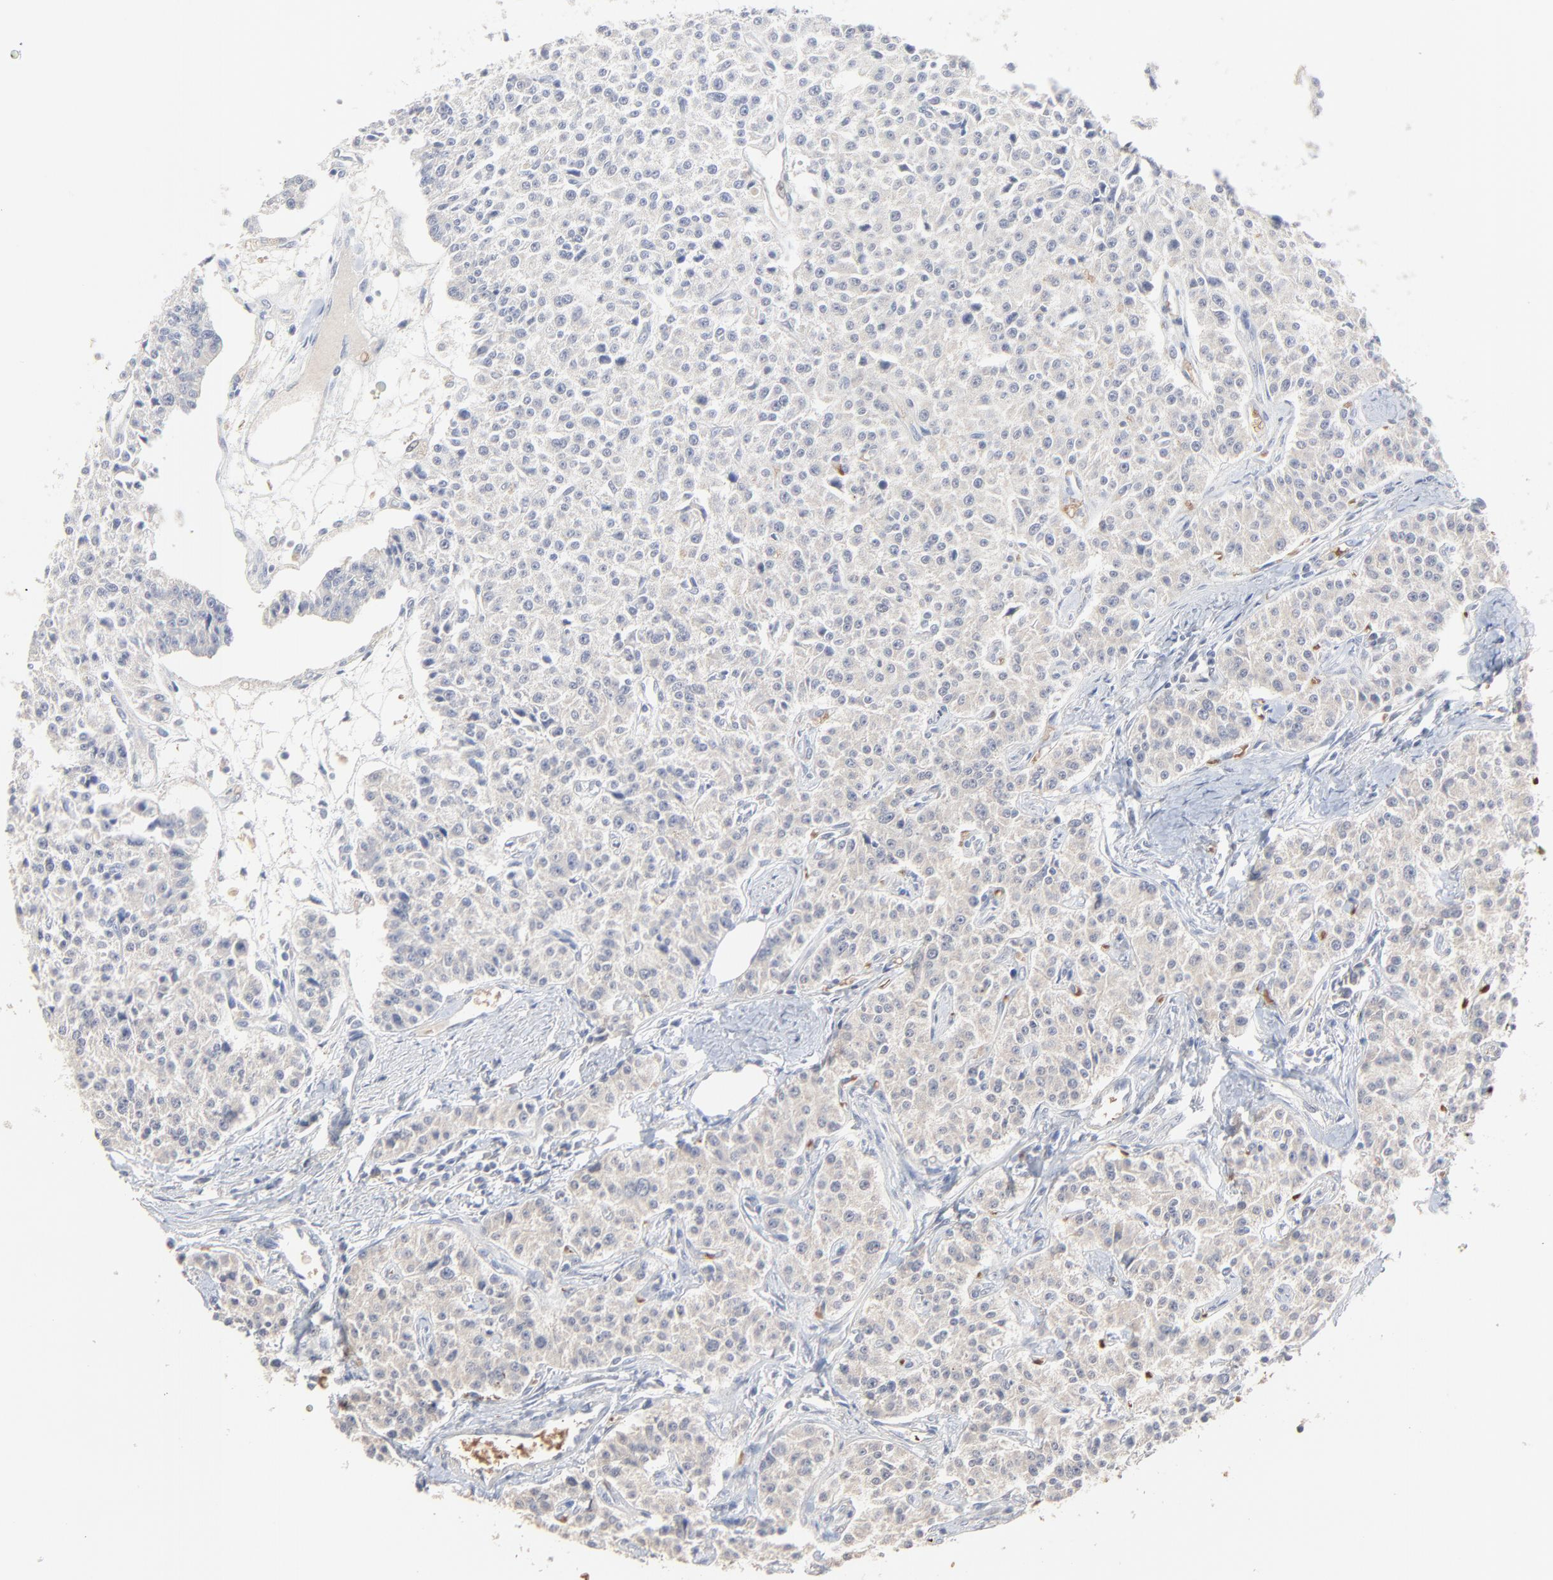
{"staining": {"intensity": "negative", "quantity": "none", "location": "none"}, "tissue": "carcinoid", "cell_type": "Tumor cells", "image_type": "cancer", "snomed": [{"axis": "morphology", "description": "Carcinoid, malignant, NOS"}, {"axis": "topography", "description": "Stomach"}], "caption": "Tumor cells are negative for protein expression in human malignant carcinoid.", "gene": "FANCB", "patient": {"sex": "female", "age": 76}}